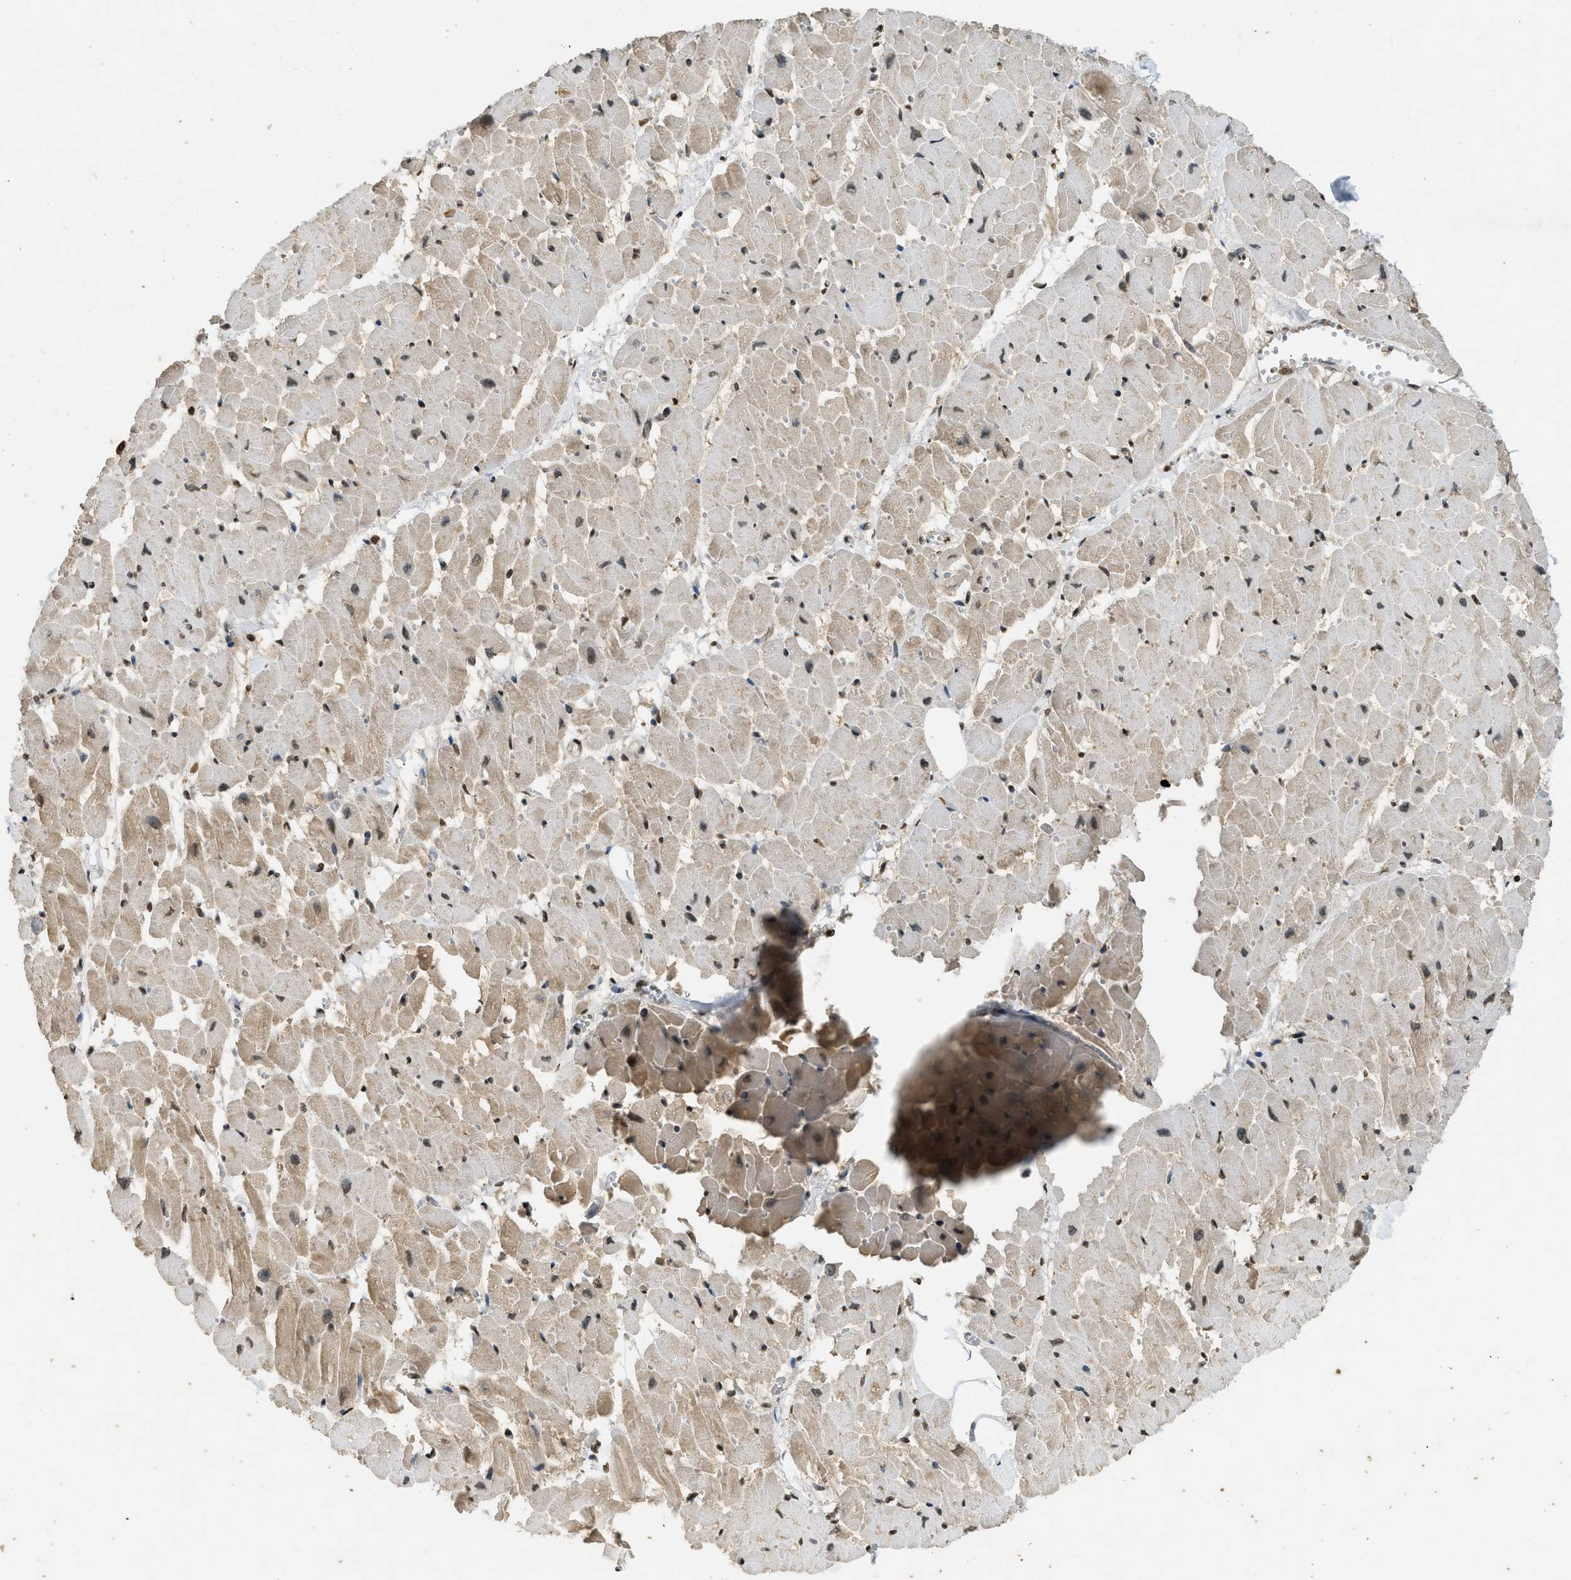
{"staining": {"intensity": "moderate", "quantity": "25%-75%", "location": "cytoplasmic/membranous,nuclear"}, "tissue": "heart muscle", "cell_type": "Cardiomyocytes", "image_type": "normal", "snomed": [{"axis": "morphology", "description": "Normal tissue, NOS"}, {"axis": "topography", "description": "Heart"}], "caption": "Immunohistochemical staining of normal heart muscle shows 25%-75% levels of moderate cytoplasmic/membranous,nuclear protein expression in about 25%-75% of cardiomyocytes.", "gene": "SIAH1", "patient": {"sex": "female", "age": 19}}